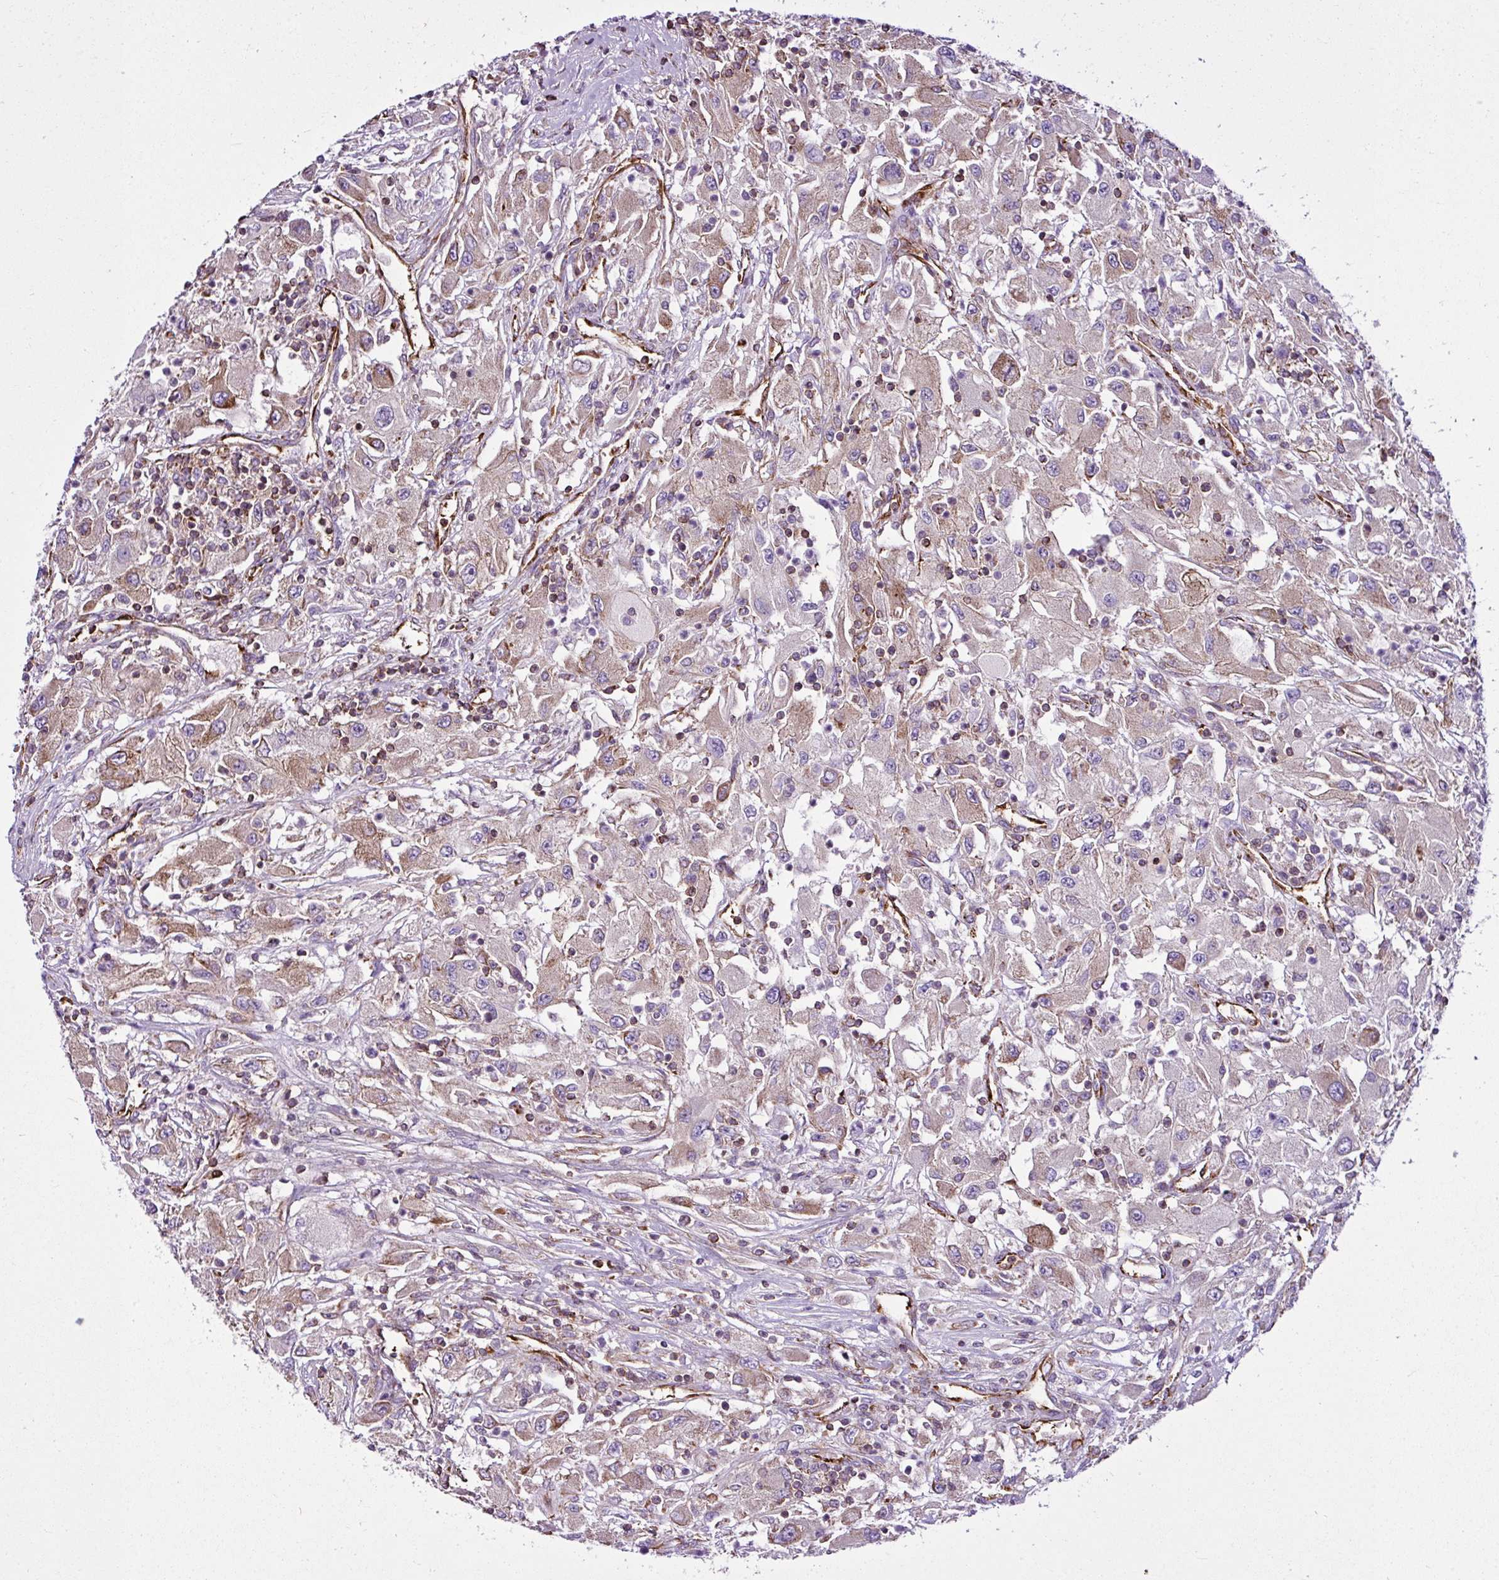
{"staining": {"intensity": "moderate", "quantity": "<25%", "location": "cytoplasmic/membranous"}, "tissue": "renal cancer", "cell_type": "Tumor cells", "image_type": "cancer", "snomed": [{"axis": "morphology", "description": "Adenocarcinoma, NOS"}, {"axis": "topography", "description": "Kidney"}], "caption": "There is low levels of moderate cytoplasmic/membranous positivity in tumor cells of adenocarcinoma (renal), as demonstrated by immunohistochemical staining (brown color).", "gene": "EME2", "patient": {"sex": "female", "age": 67}}